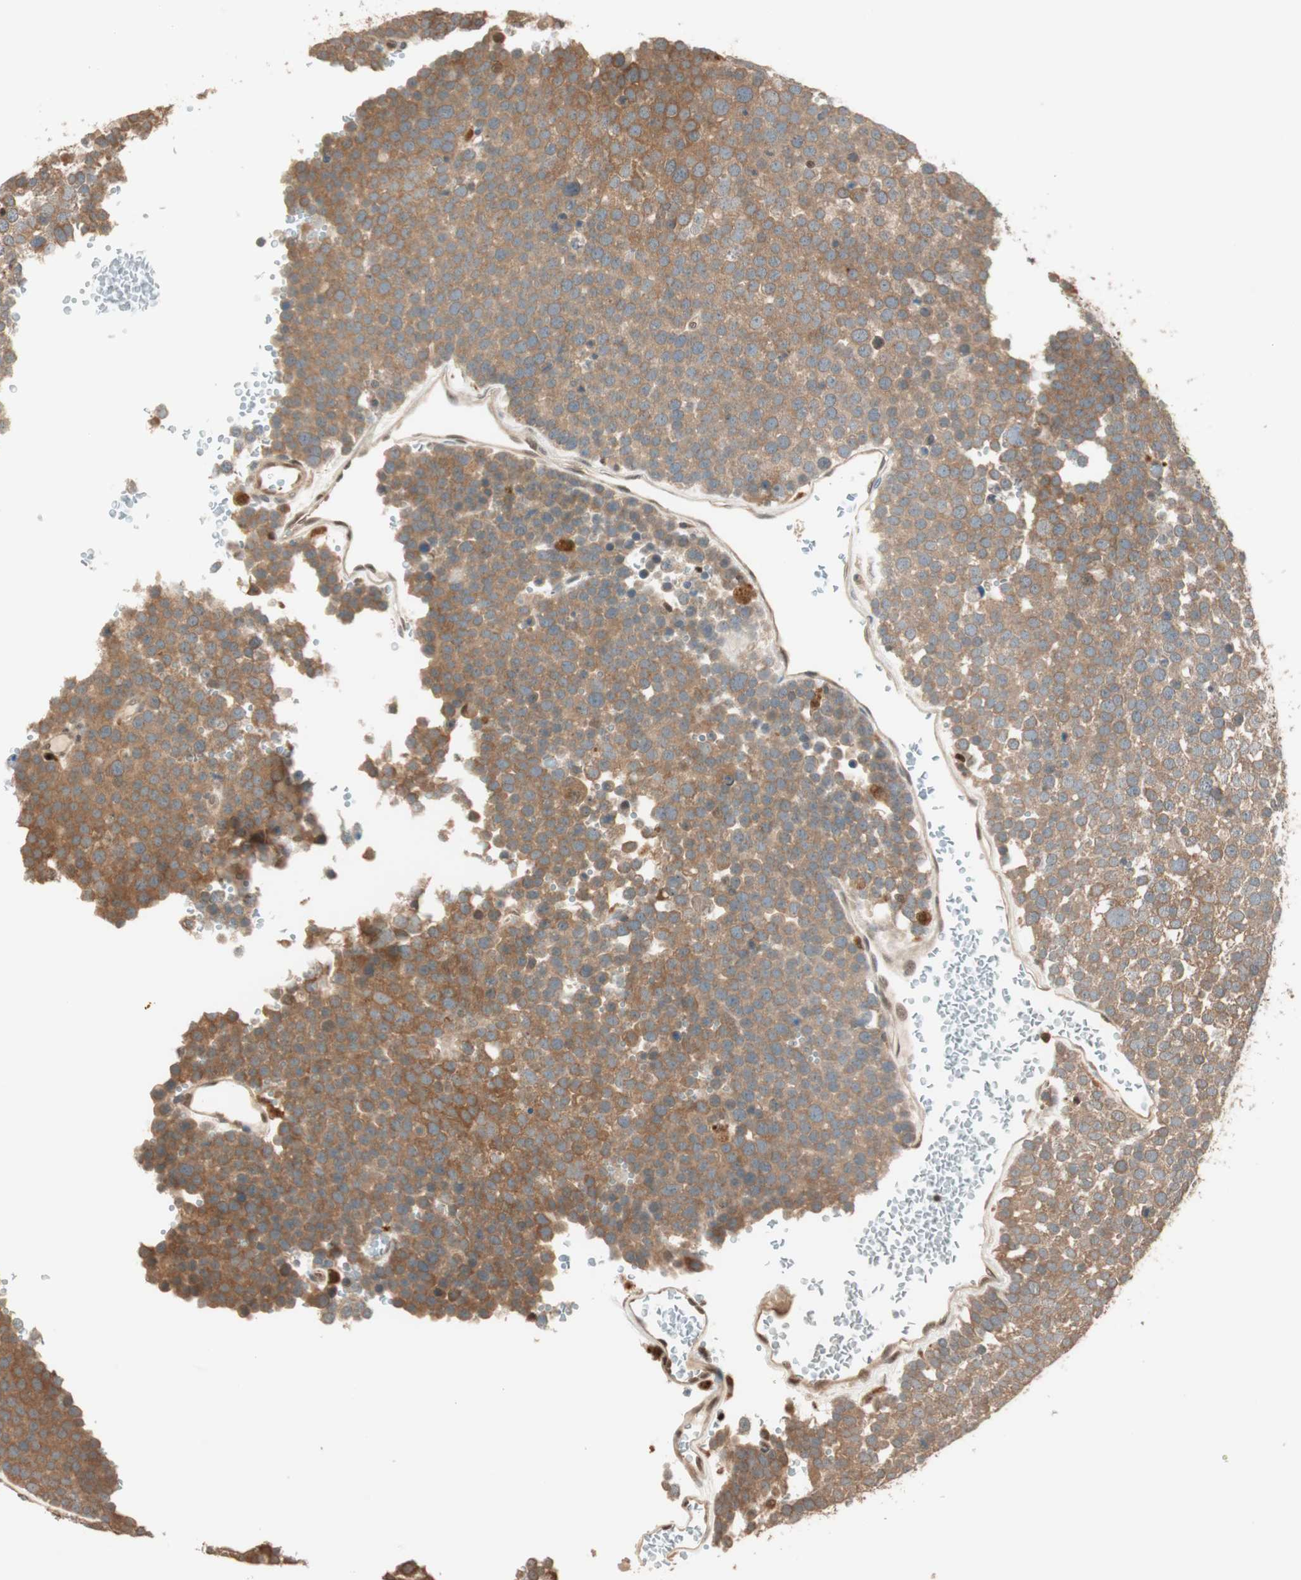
{"staining": {"intensity": "moderate", "quantity": ">75%", "location": "cytoplasmic/membranous"}, "tissue": "testis cancer", "cell_type": "Tumor cells", "image_type": "cancer", "snomed": [{"axis": "morphology", "description": "Seminoma, NOS"}, {"axis": "topography", "description": "Testis"}], "caption": "Human seminoma (testis) stained with a protein marker demonstrates moderate staining in tumor cells.", "gene": "ZNF443", "patient": {"sex": "male", "age": 71}}